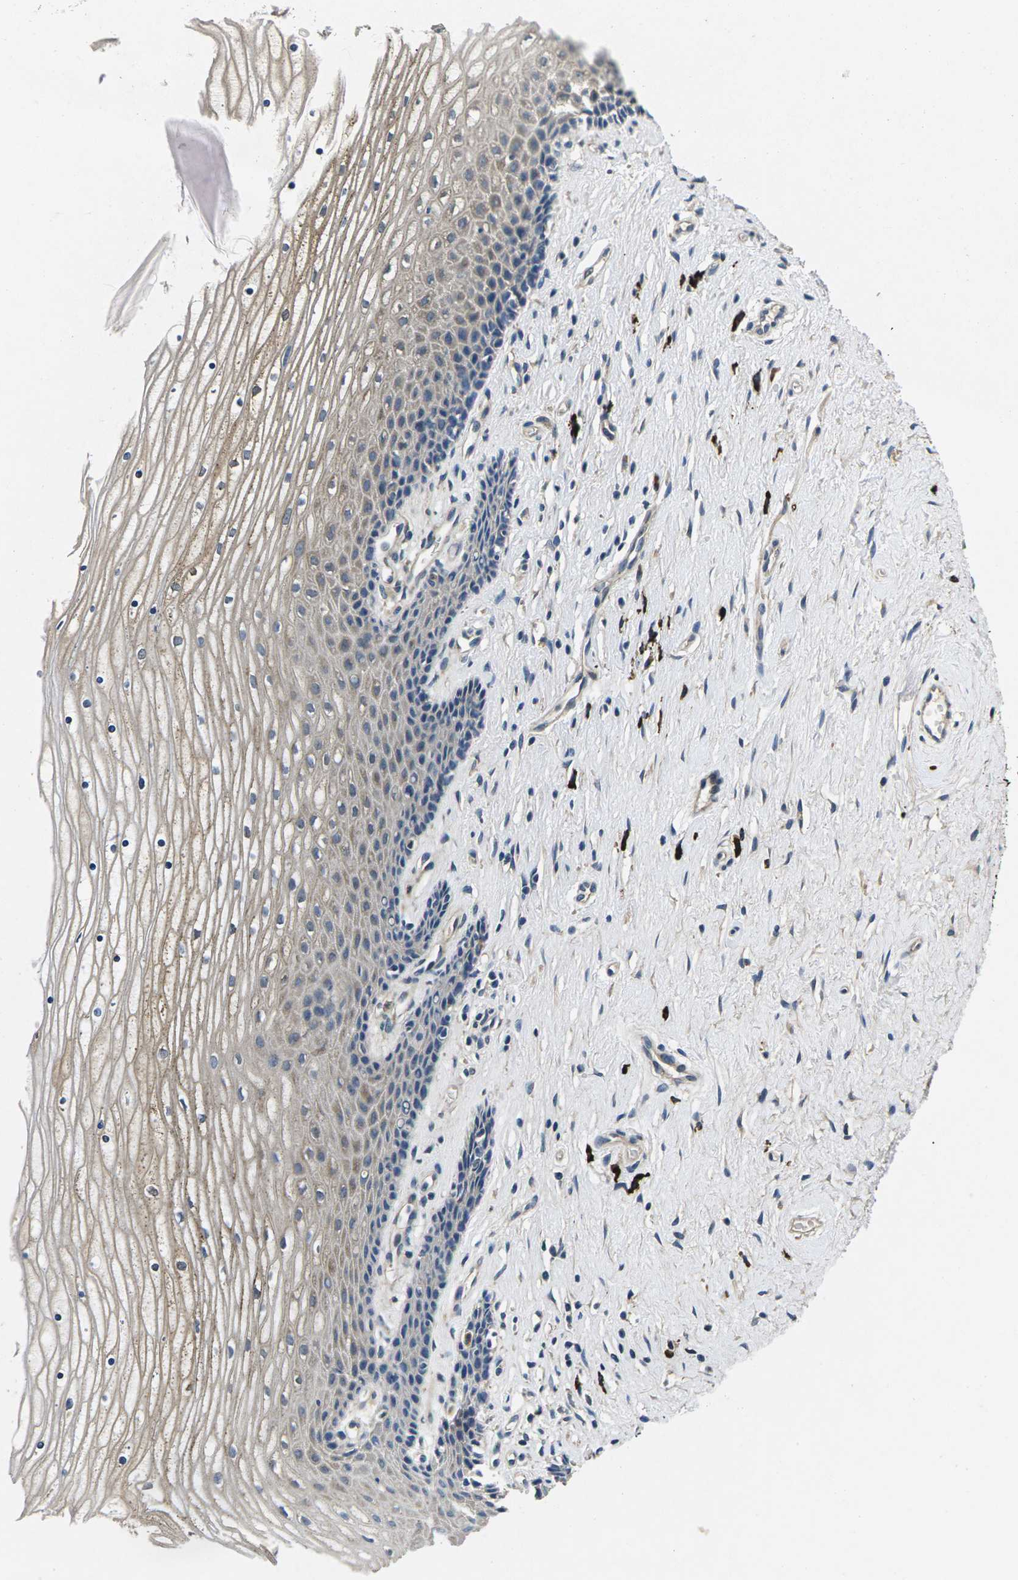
{"staining": {"intensity": "weak", "quantity": ">75%", "location": "cytoplasmic/membranous"}, "tissue": "cervix", "cell_type": "Glandular cells", "image_type": "normal", "snomed": [{"axis": "morphology", "description": "Normal tissue, NOS"}, {"axis": "topography", "description": "Cervix"}], "caption": "Weak cytoplasmic/membranous positivity is present in about >75% of glandular cells in normal cervix.", "gene": "PLCE1", "patient": {"sex": "female", "age": 39}}